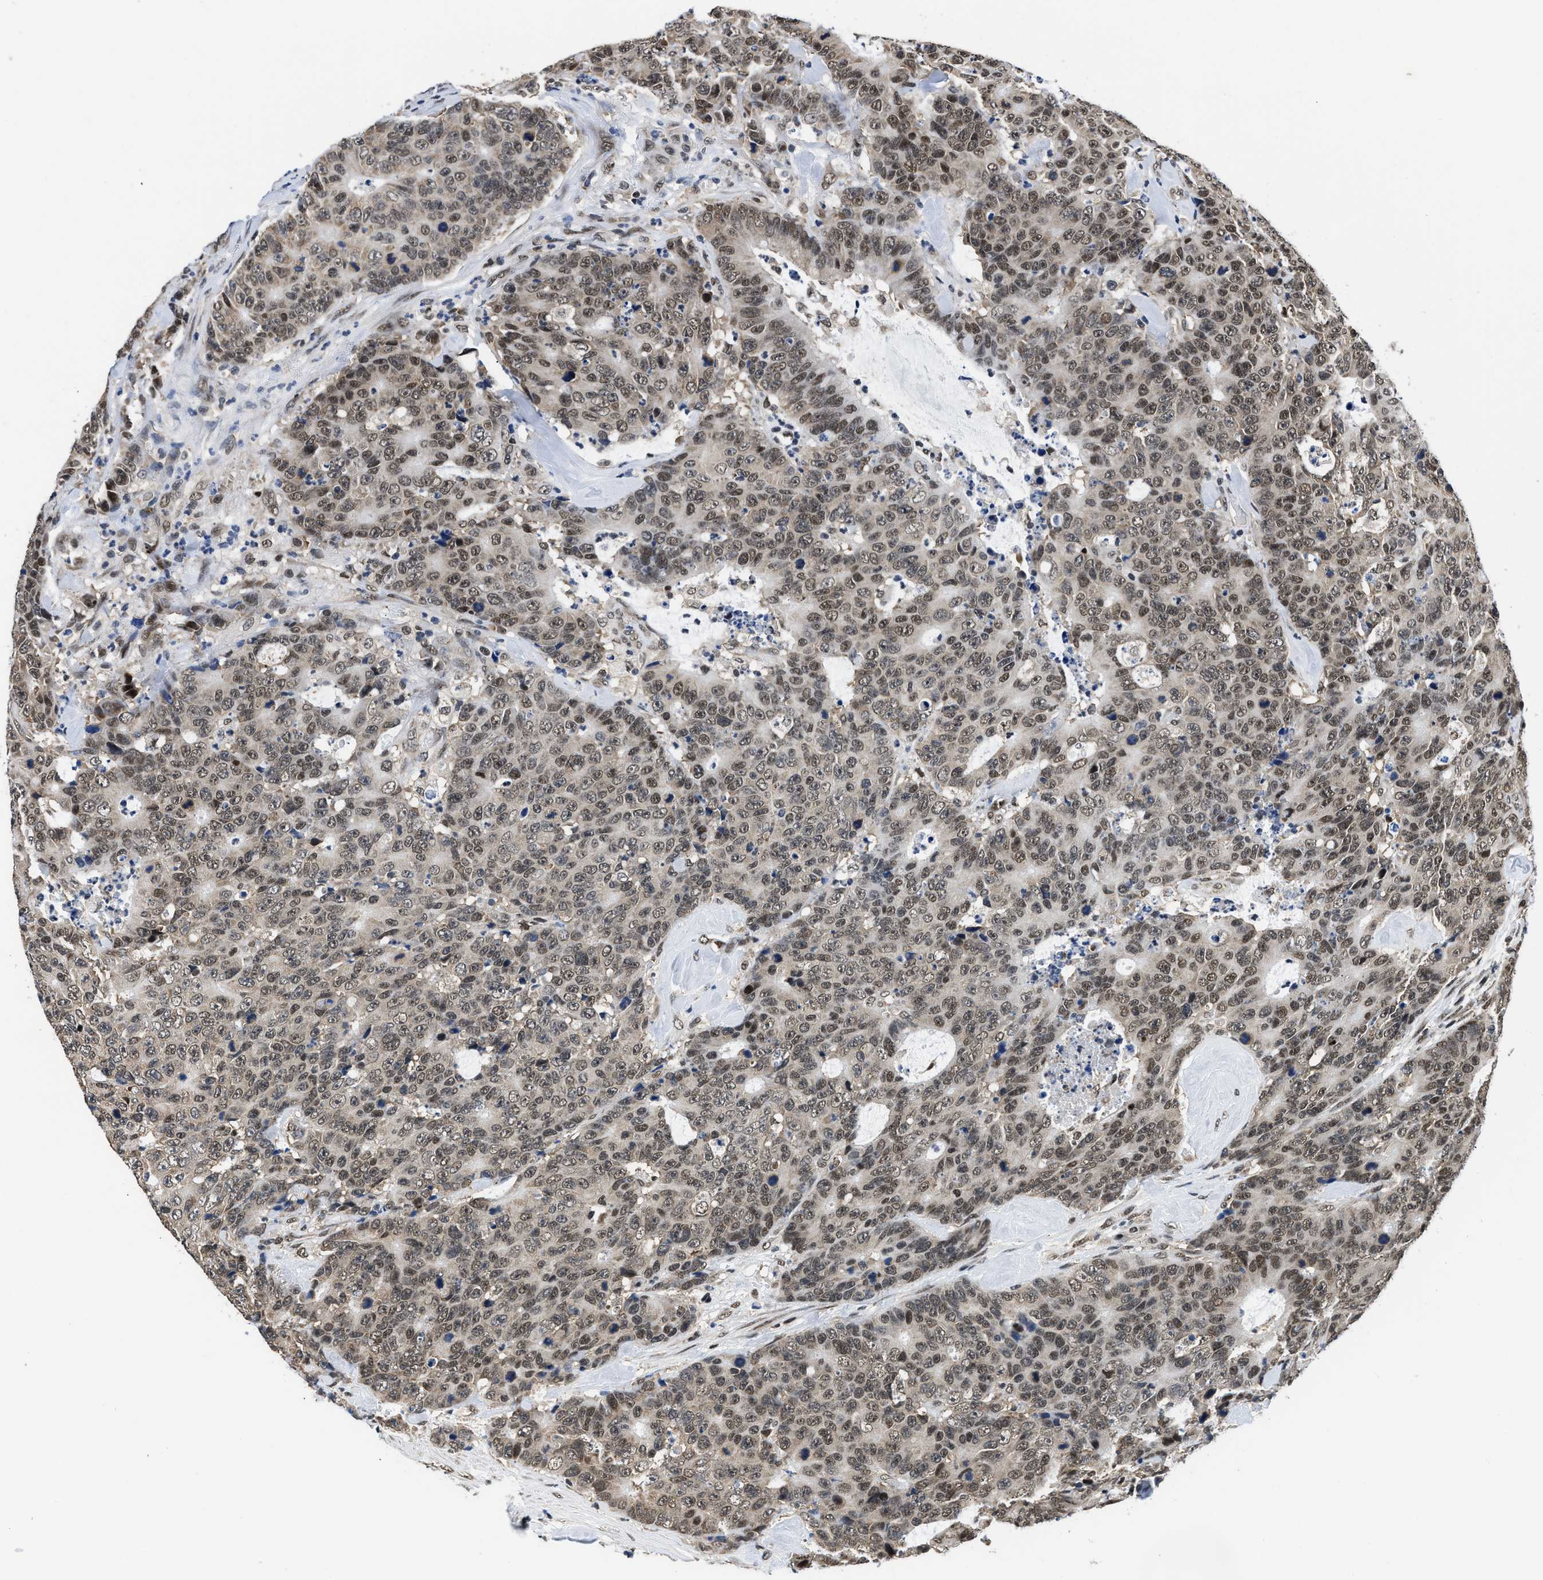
{"staining": {"intensity": "moderate", "quantity": ">75%", "location": "nuclear"}, "tissue": "colorectal cancer", "cell_type": "Tumor cells", "image_type": "cancer", "snomed": [{"axis": "morphology", "description": "Adenocarcinoma, NOS"}, {"axis": "topography", "description": "Colon"}], "caption": "A brown stain highlights moderate nuclear positivity of a protein in human colorectal cancer (adenocarcinoma) tumor cells.", "gene": "HNRNPH2", "patient": {"sex": "female", "age": 86}}